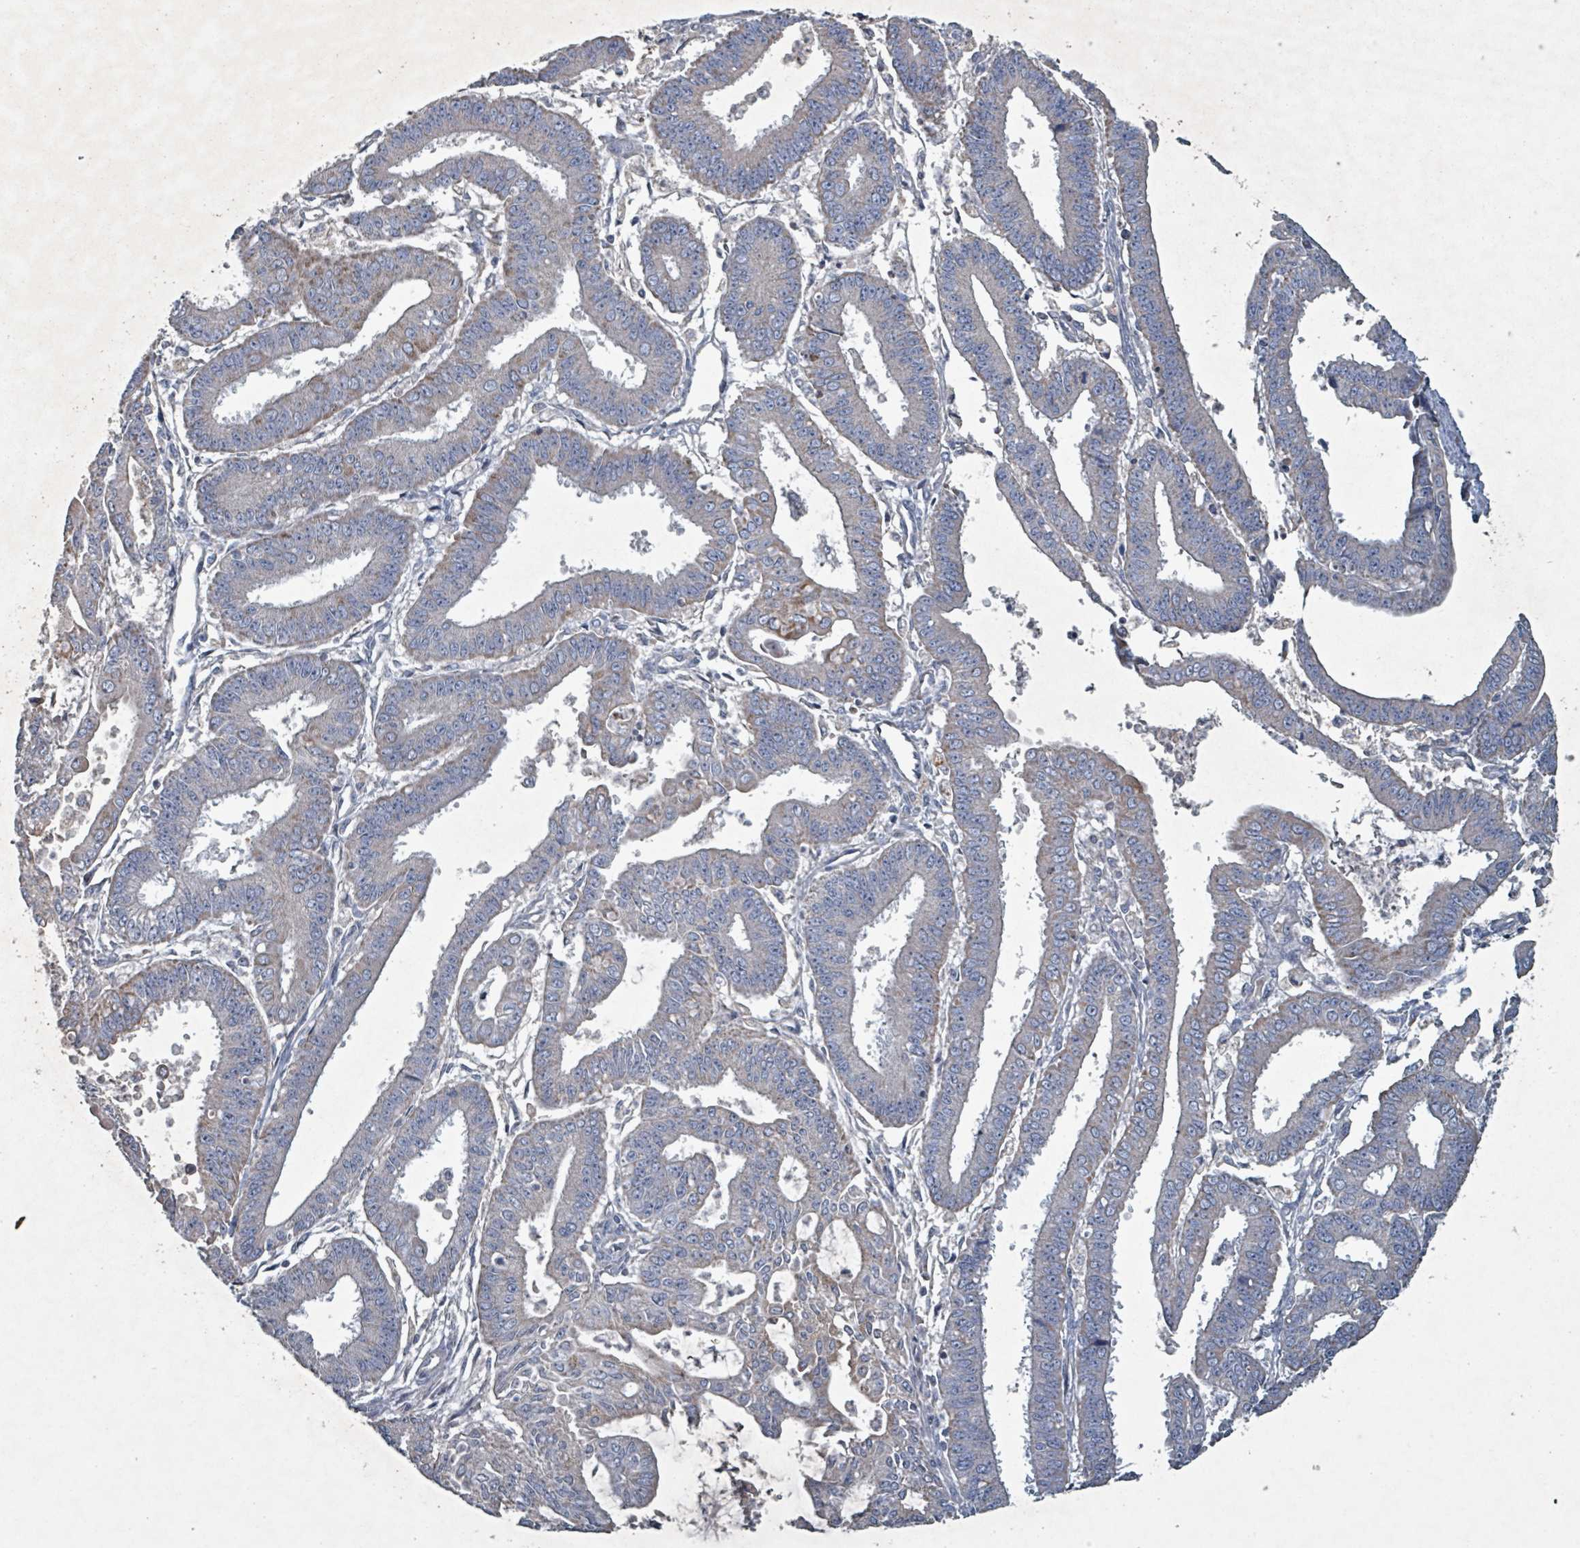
{"staining": {"intensity": "weak", "quantity": "<25%", "location": "cytoplasmic/membranous"}, "tissue": "endometrial cancer", "cell_type": "Tumor cells", "image_type": "cancer", "snomed": [{"axis": "morphology", "description": "Adenocarcinoma, NOS"}, {"axis": "topography", "description": "Endometrium"}], "caption": "This is a image of immunohistochemistry (IHC) staining of endometrial cancer, which shows no positivity in tumor cells.", "gene": "ABHD18", "patient": {"sex": "female", "age": 73}}